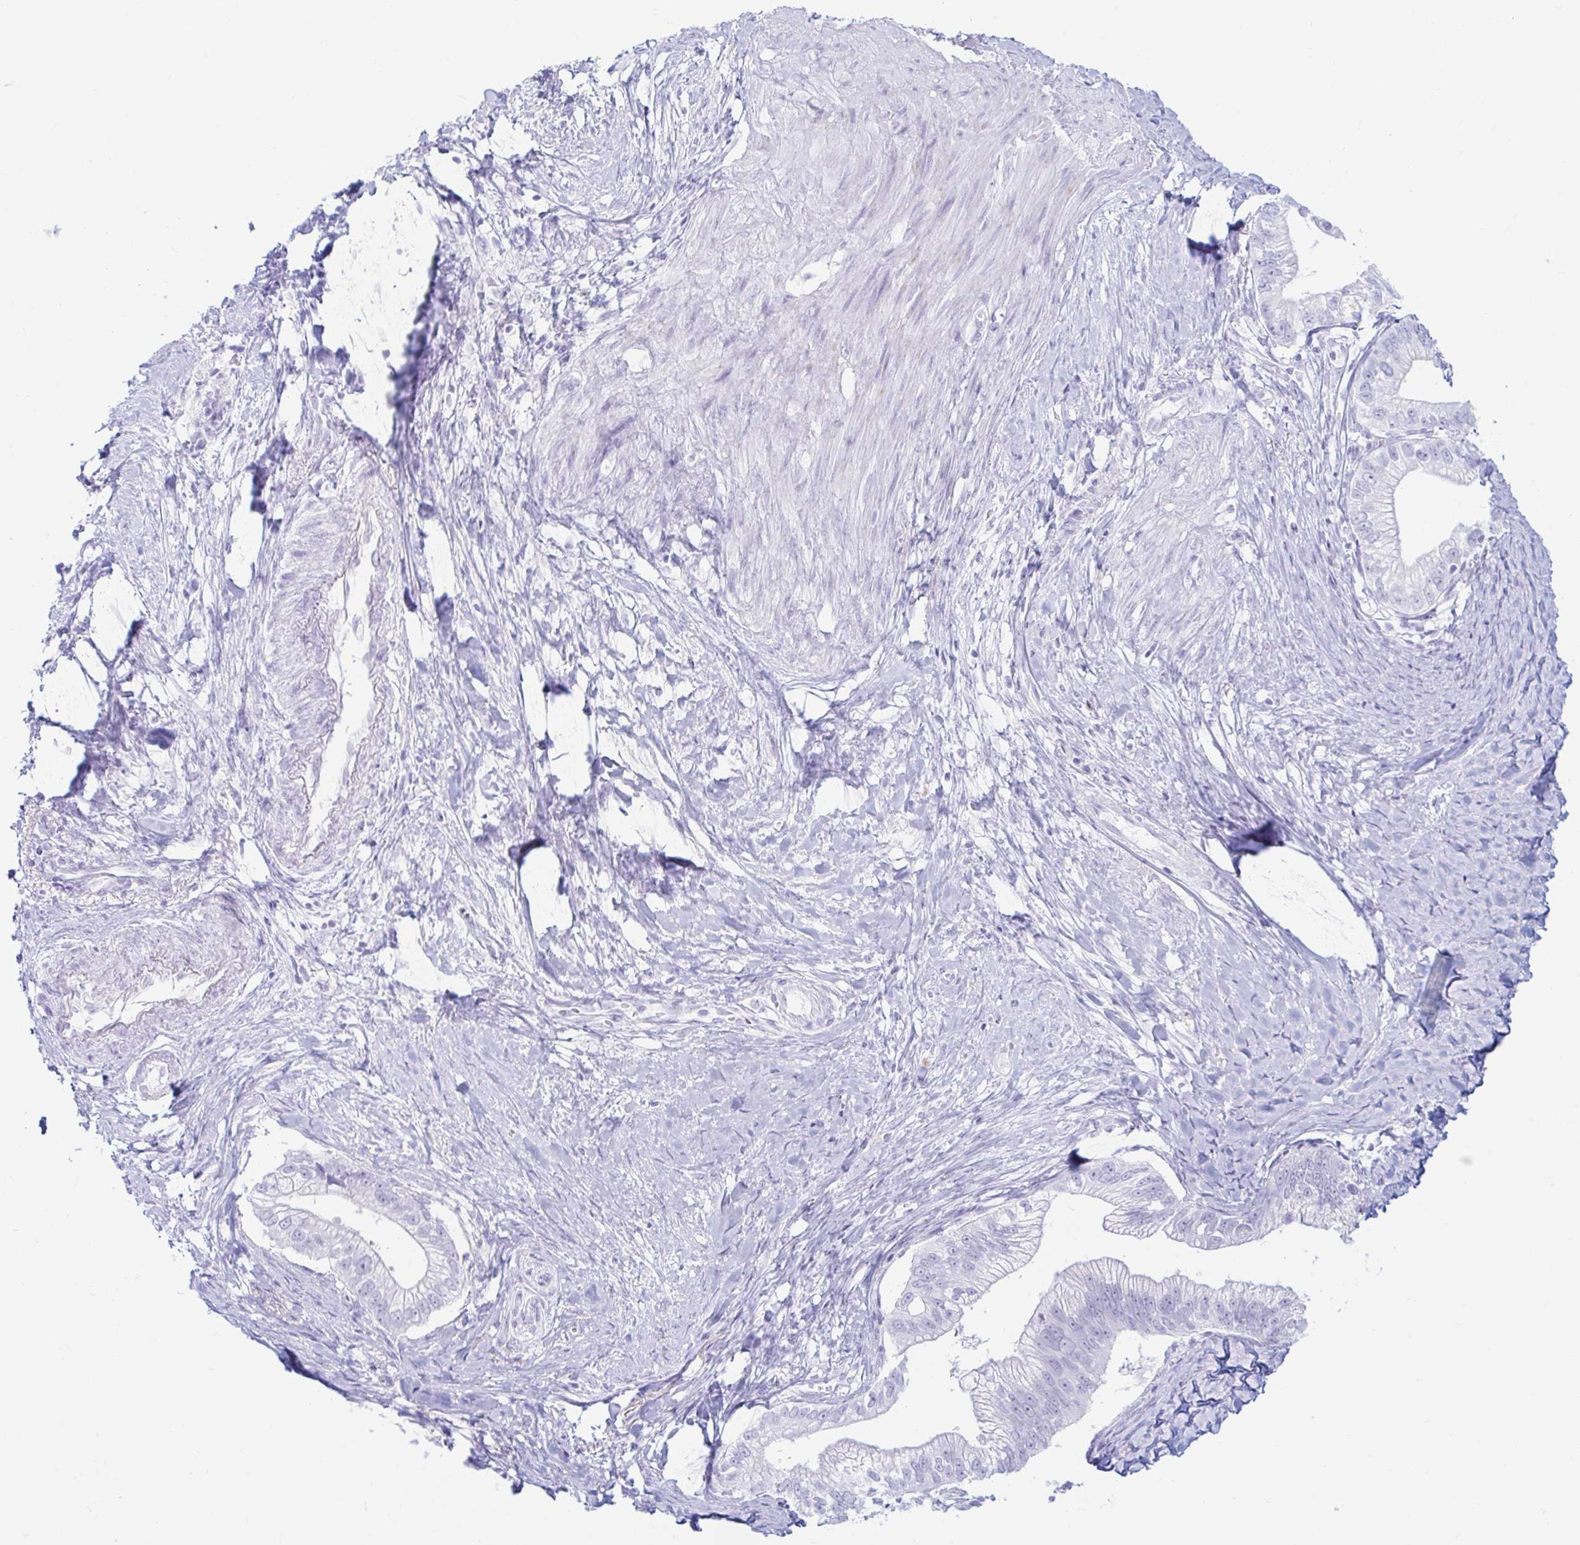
{"staining": {"intensity": "negative", "quantity": "none", "location": "none"}, "tissue": "pancreatic cancer", "cell_type": "Tumor cells", "image_type": "cancer", "snomed": [{"axis": "morphology", "description": "Adenocarcinoma, NOS"}, {"axis": "topography", "description": "Pancreas"}], "caption": "This is an IHC photomicrograph of pancreatic adenocarcinoma. There is no expression in tumor cells.", "gene": "ERICH6", "patient": {"sex": "male", "age": 70}}